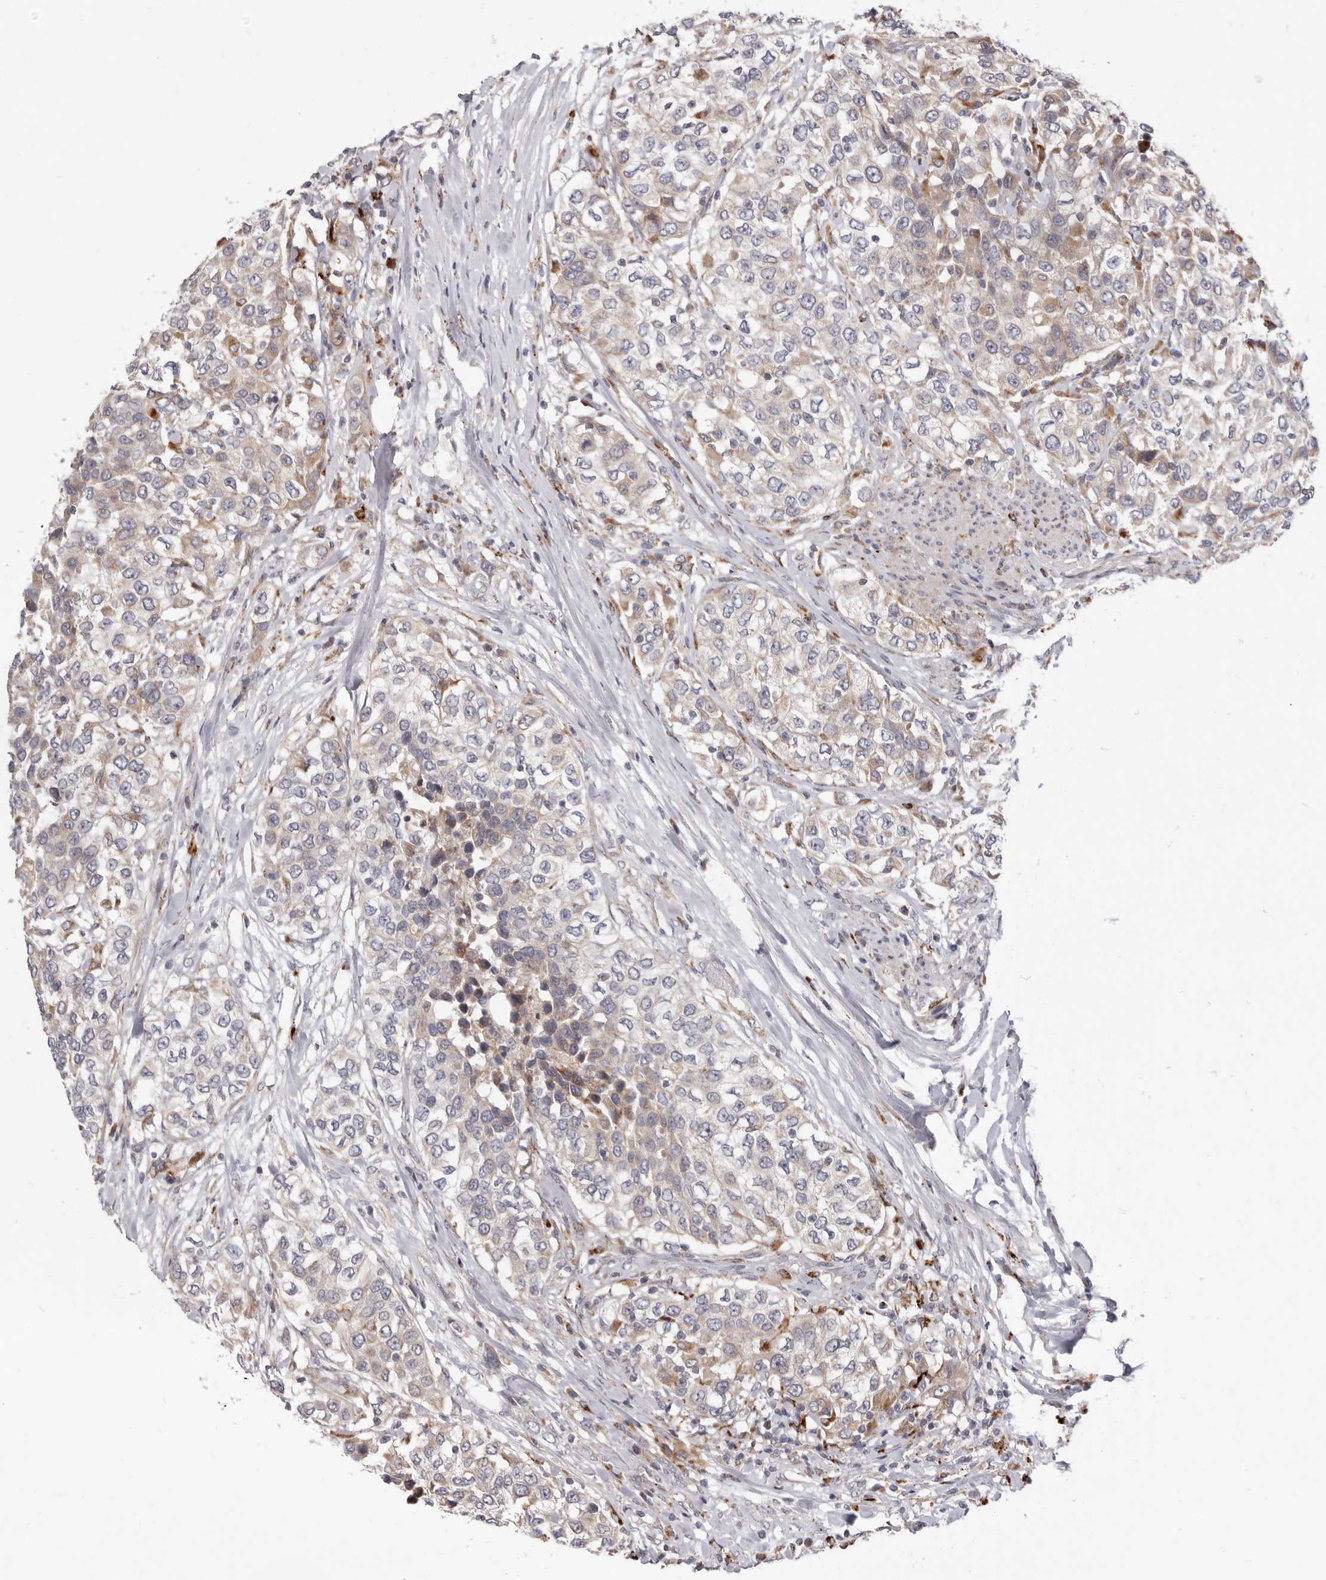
{"staining": {"intensity": "weak", "quantity": "25%-75%", "location": "cytoplasmic/membranous"}, "tissue": "urothelial cancer", "cell_type": "Tumor cells", "image_type": "cancer", "snomed": [{"axis": "morphology", "description": "Urothelial carcinoma, High grade"}, {"axis": "topography", "description": "Urinary bladder"}], "caption": "DAB immunohistochemical staining of human urothelial carcinoma (high-grade) shows weak cytoplasmic/membranous protein positivity in about 25%-75% of tumor cells.", "gene": "TOR3A", "patient": {"sex": "female", "age": 80}}